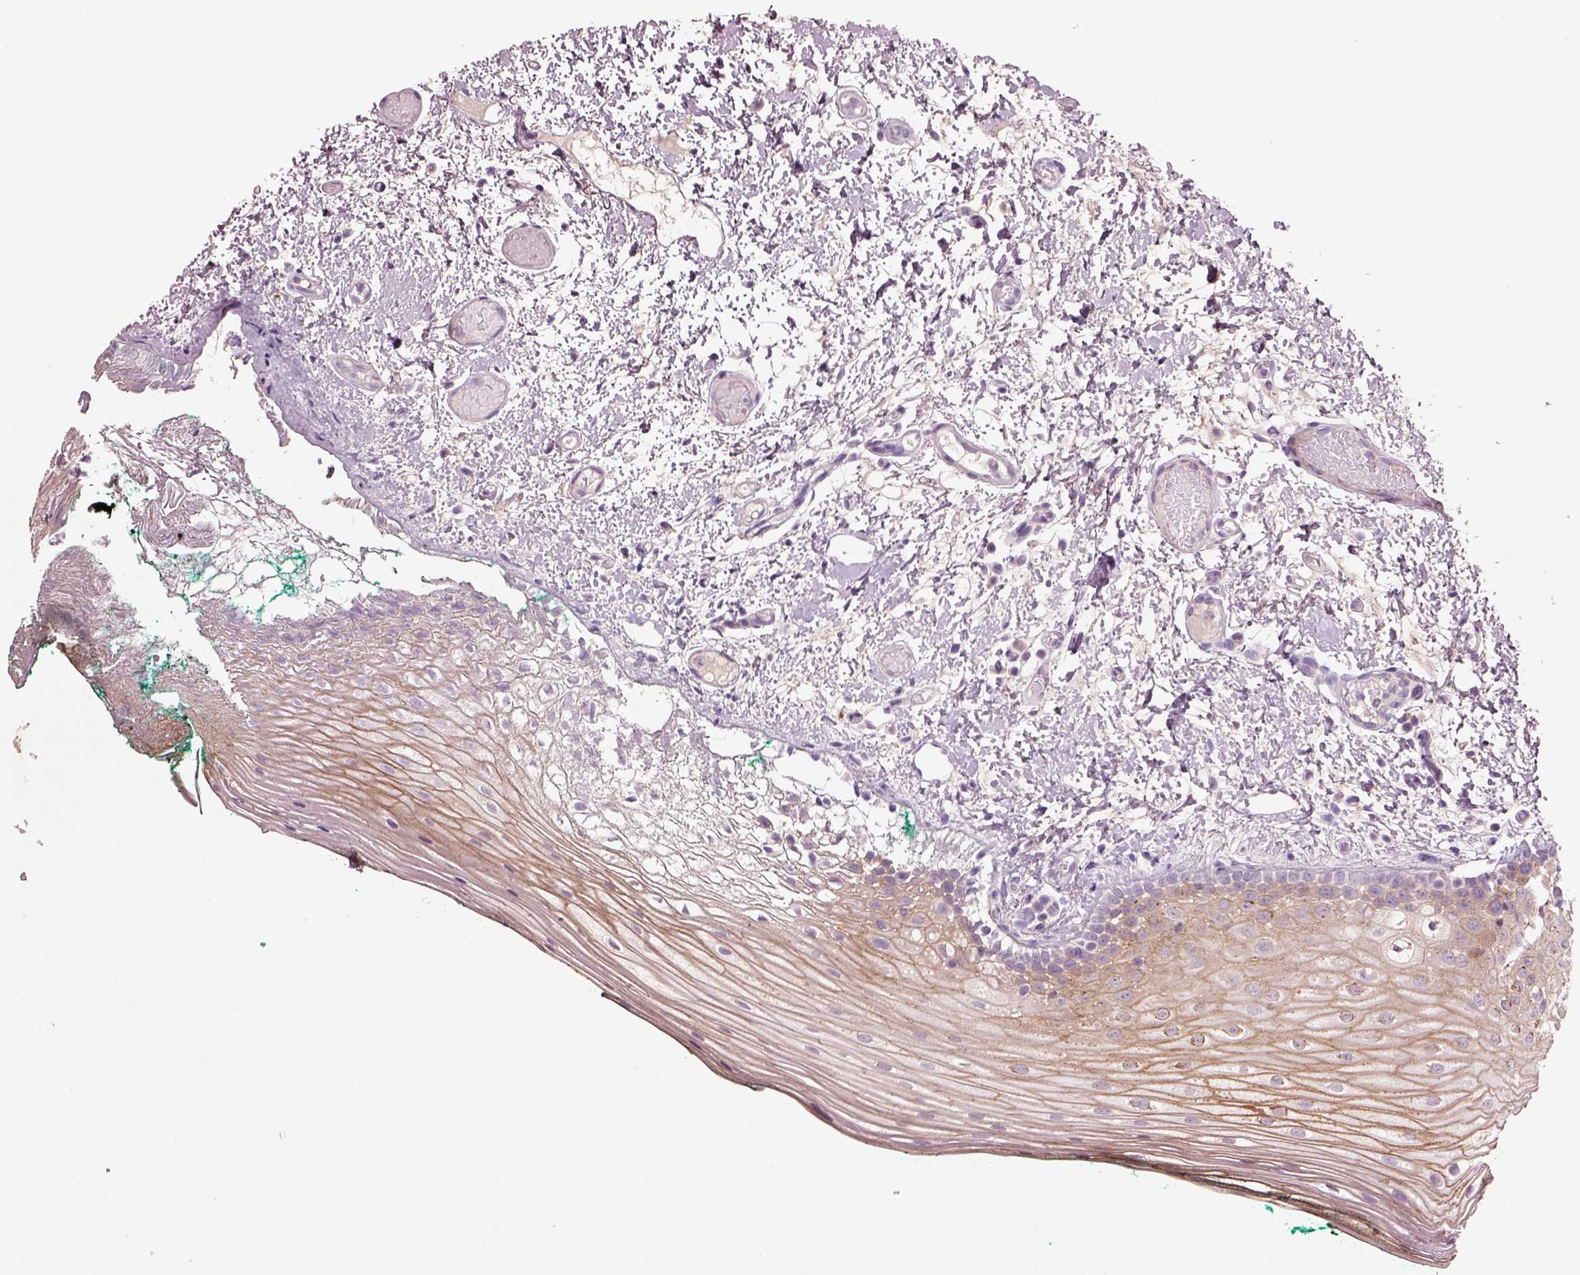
{"staining": {"intensity": "moderate", "quantity": "25%-75%", "location": "cytoplasmic/membranous"}, "tissue": "oral mucosa", "cell_type": "Squamous epithelial cells", "image_type": "normal", "snomed": [{"axis": "morphology", "description": "Normal tissue, NOS"}, {"axis": "topography", "description": "Oral tissue"}], "caption": "Squamous epithelial cells reveal medium levels of moderate cytoplasmic/membranous positivity in approximately 25%-75% of cells in unremarkable oral mucosa. (DAB IHC, brown staining for protein, blue staining for nuclei).", "gene": "PLPP7", "patient": {"sex": "female", "age": 83}}